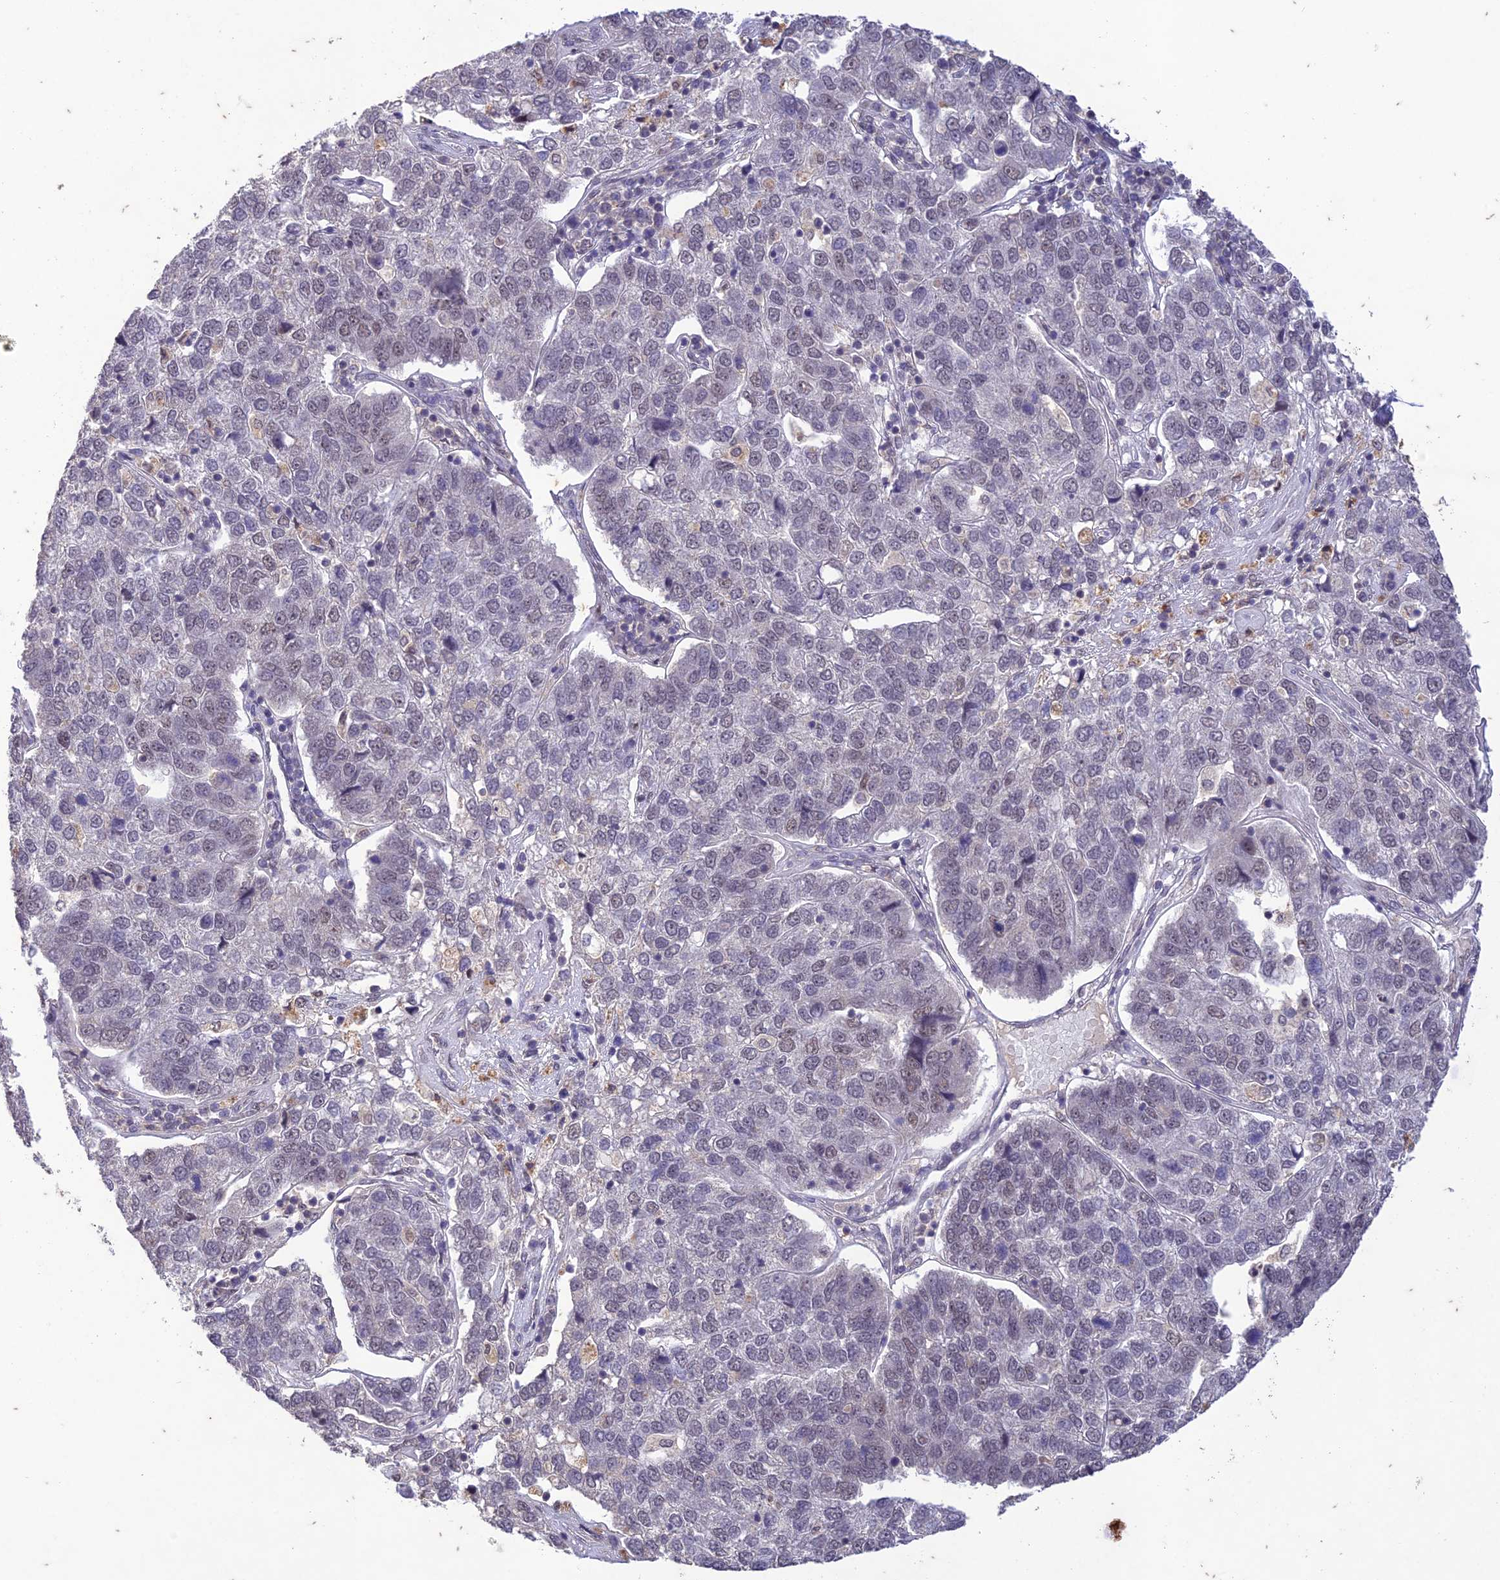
{"staining": {"intensity": "negative", "quantity": "none", "location": "none"}, "tissue": "pancreatic cancer", "cell_type": "Tumor cells", "image_type": "cancer", "snomed": [{"axis": "morphology", "description": "Adenocarcinoma, NOS"}, {"axis": "topography", "description": "Pancreas"}], "caption": "This is an immunohistochemistry histopathology image of adenocarcinoma (pancreatic). There is no positivity in tumor cells.", "gene": "POP4", "patient": {"sex": "female", "age": 61}}